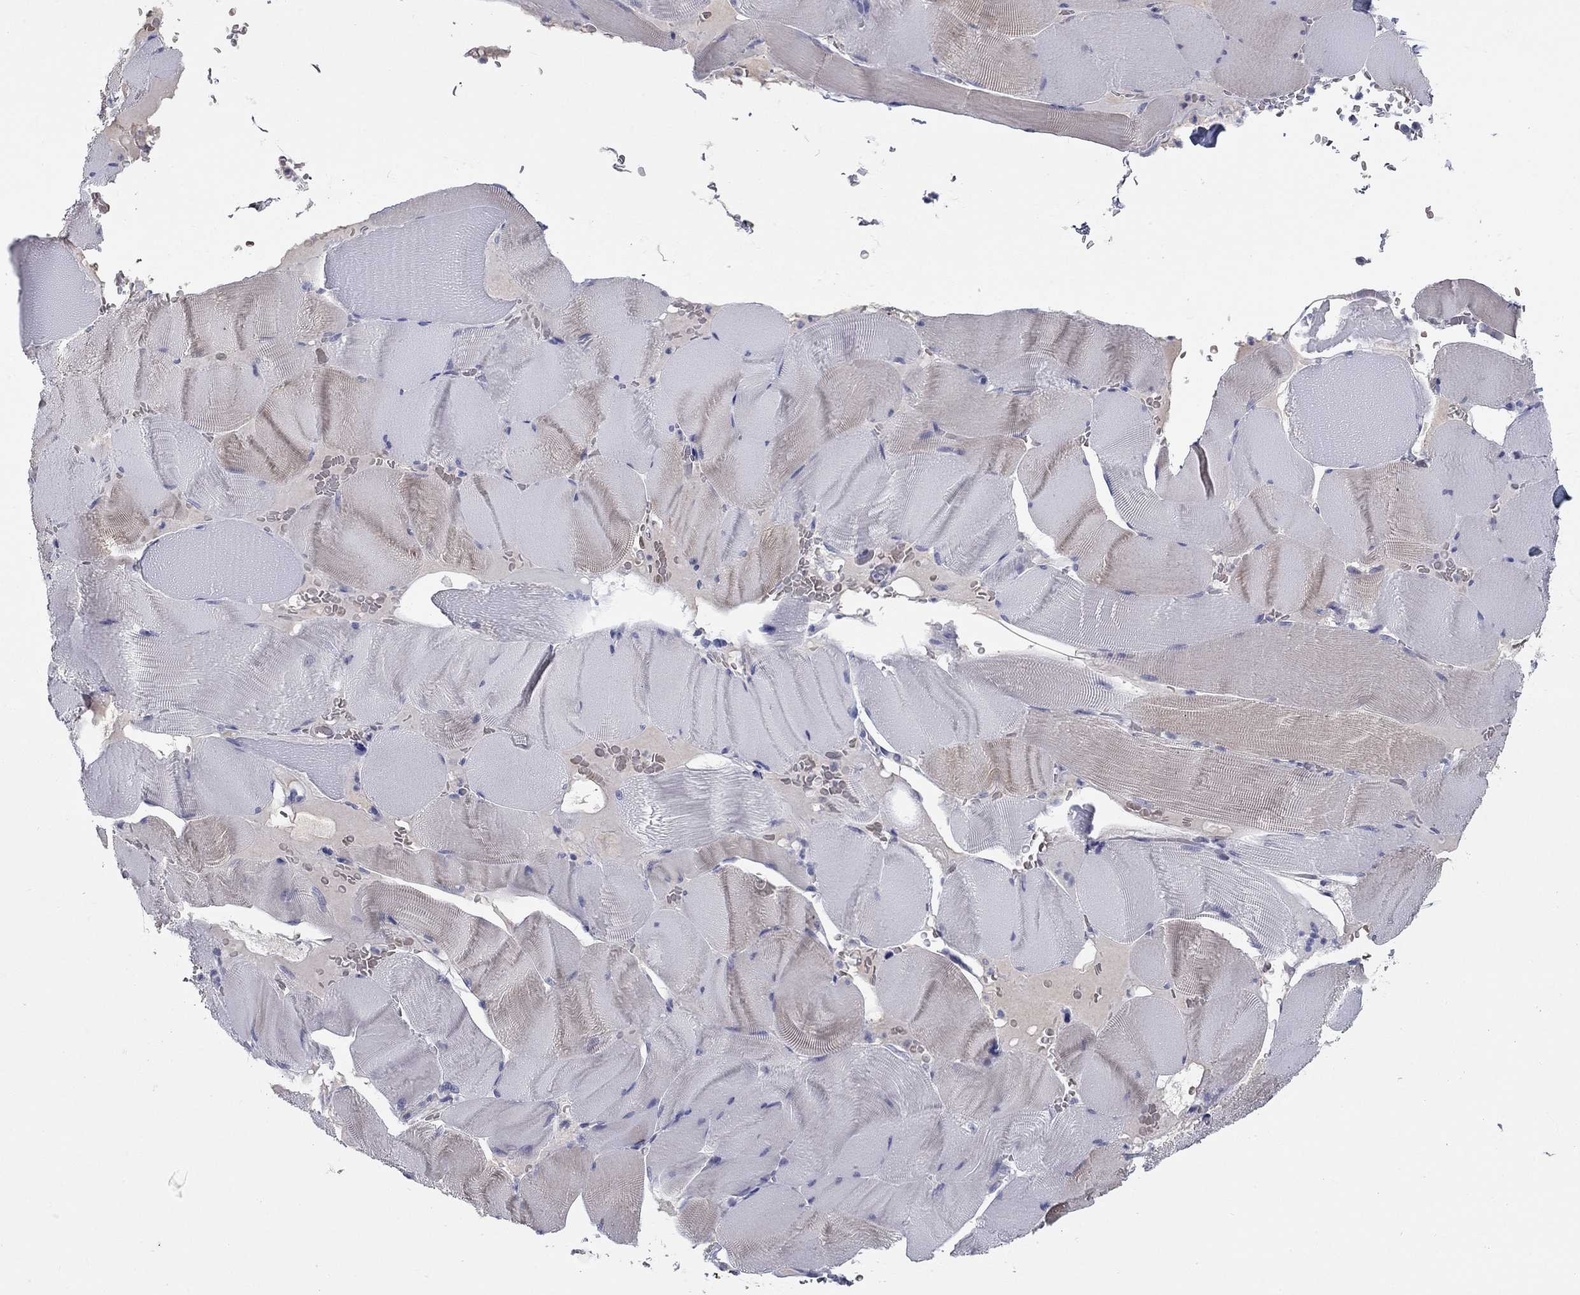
{"staining": {"intensity": "moderate", "quantity": "<25%", "location": "cytoplasmic/membranous"}, "tissue": "skeletal muscle", "cell_type": "Myocytes", "image_type": "normal", "snomed": [{"axis": "morphology", "description": "Normal tissue, NOS"}, {"axis": "topography", "description": "Skeletal muscle"}], "caption": "DAB immunohistochemical staining of unremarkable skeletal muscle reveals moderate cytoplasmic/membranous protein expression in approximately <25% of myocytes. (DAB = brown stain, brightfield microscopy at high magnification).", "gene": "UNC119B", "patient": {"sex": "male", "age": 56}}